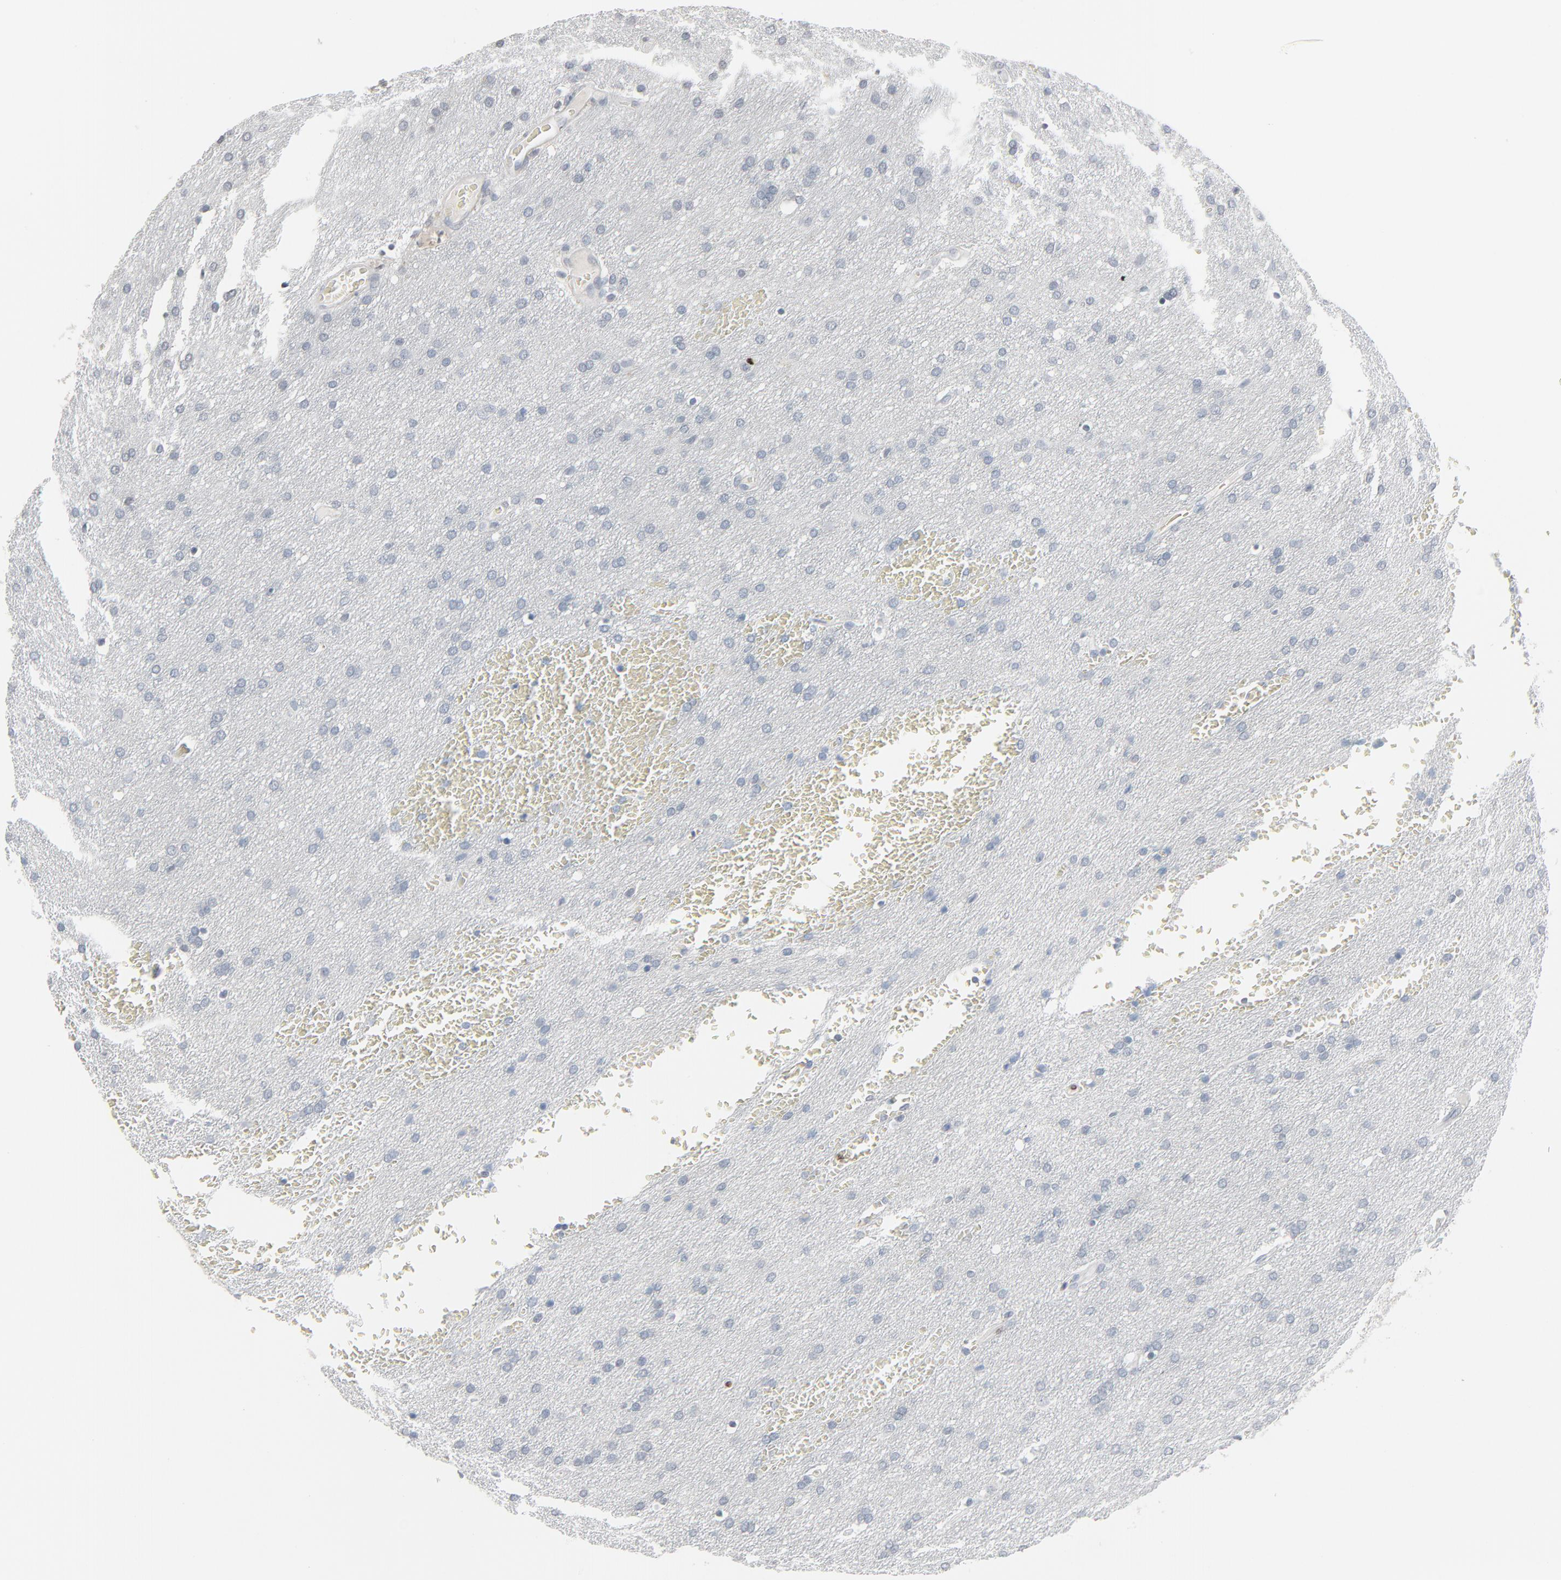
{"staining": {"intensity": "negative", "quantity": "none", "location": "none"}, "tissue": "glioma", "cell_type": "Tumor cells", "image_type": "cancer", "snomed": [{"axis": "morphology", "description": "Glioma, malignant, Low grade"}, {"axis": "topography", "description": "Brain"}], "caption": "Malignant glioma (low-grade) stained for a protein using immunohistochemistry demonstrates no positivity tumor cells.", "gene": "SAGE1", "patient": {"sex": "female", "age": 32}}